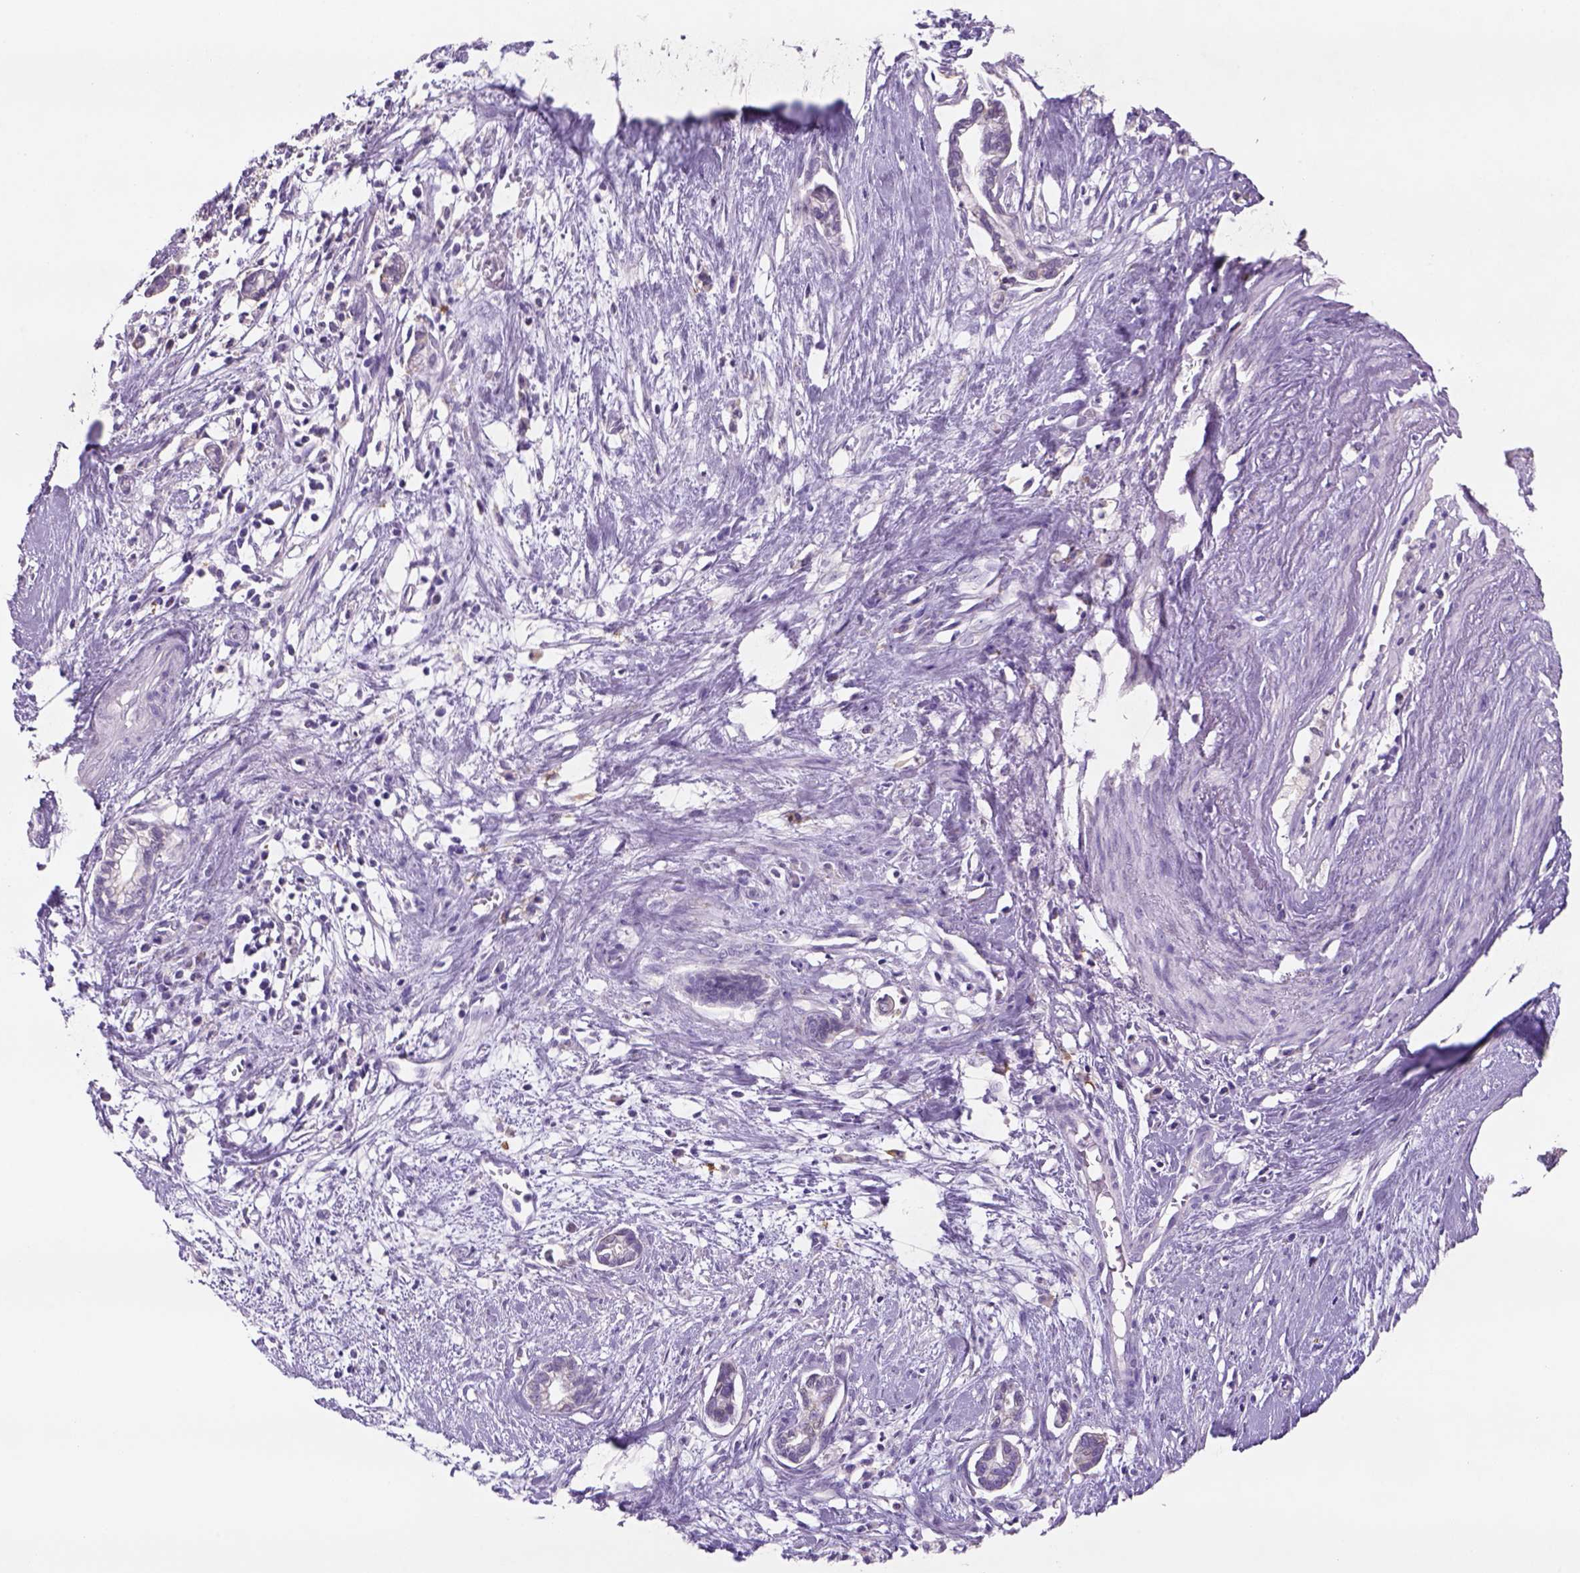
{"staining": {"intensity": "negative", "quantity": "none", "location": "none"}, "tissue": "cervical cancer", "cell_type": "Tumor cells", "image_type": "cancer", "snomed": [{"axis": "morphology", "description": "Adenocarcinoma, NOS"}, {"axis": "topography", "description": "Cervix"}], "caption": "Histopathology image shows no significant protein positivity in tumor cells of adenocarcinoma (cervical).", "gene": "NAALAD2", "patient": {"sex": "female", "age": 62}}